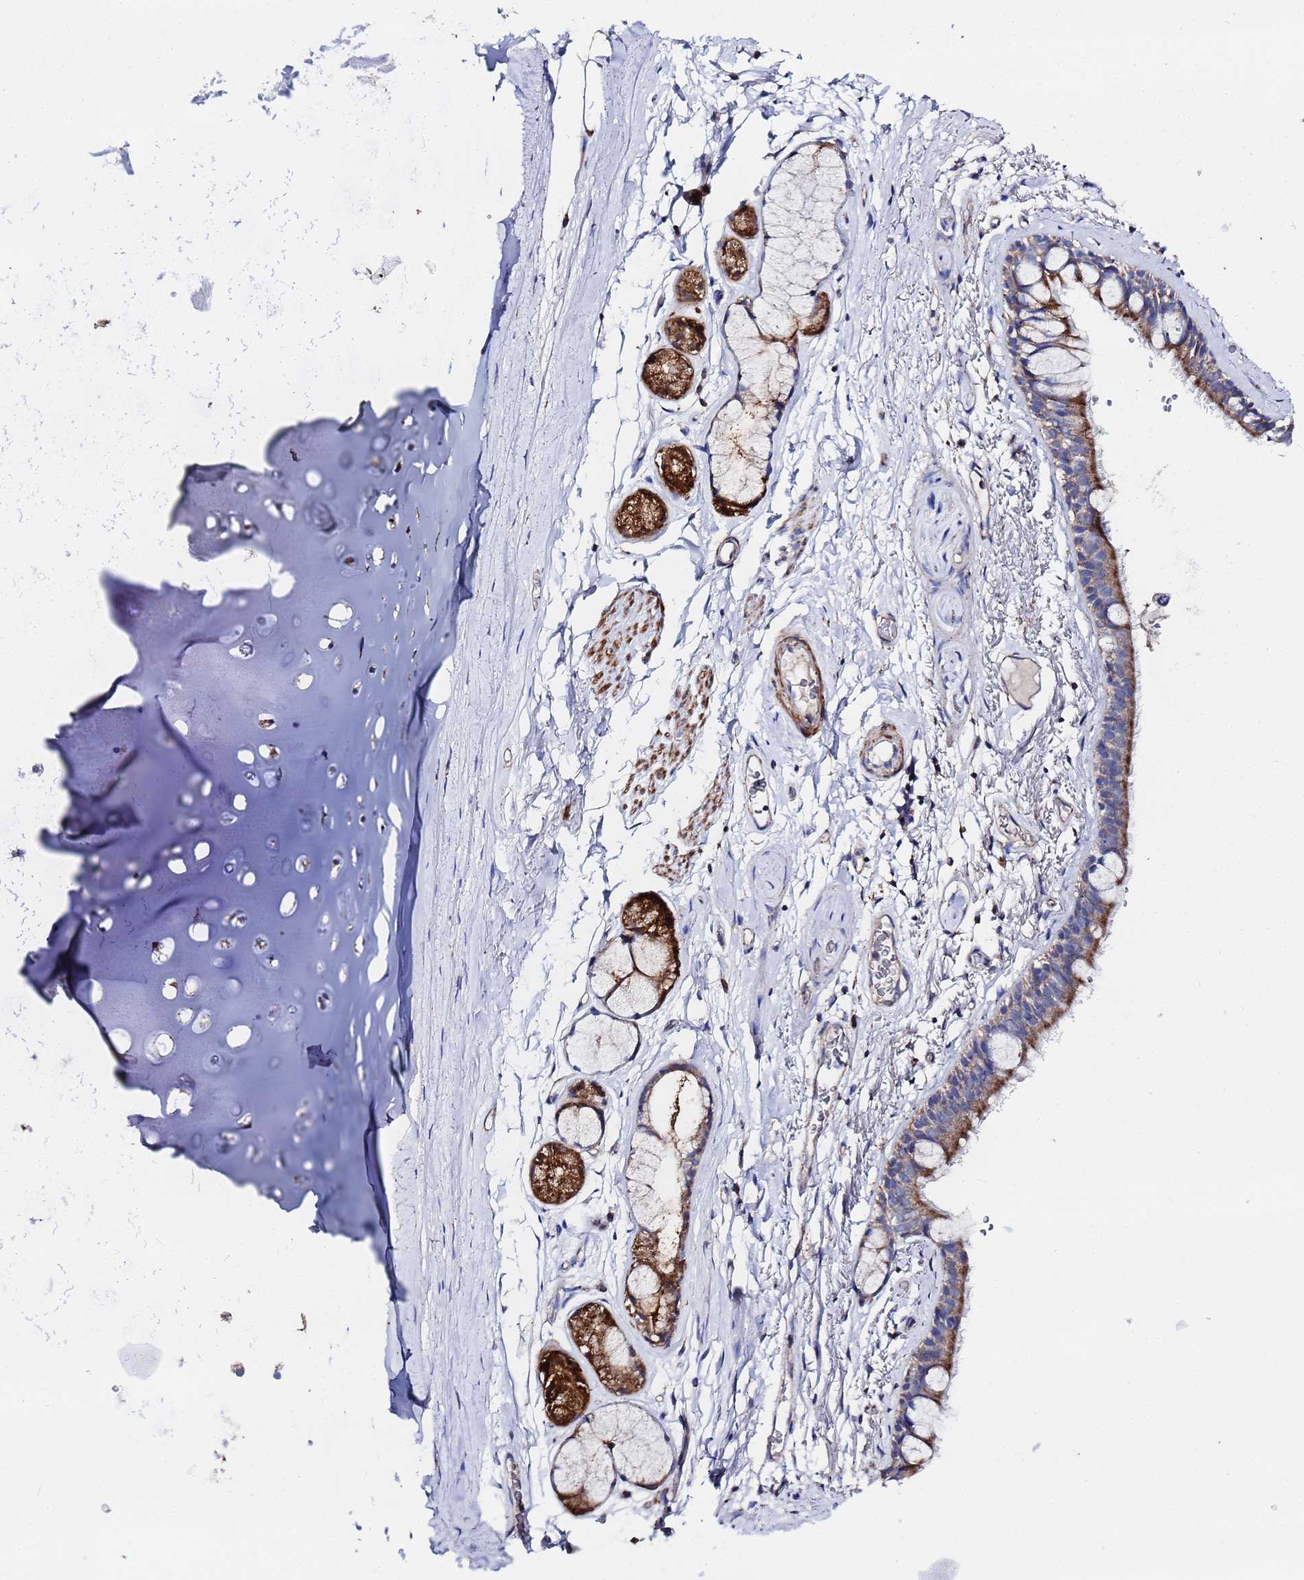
{"staining": {"intensity": "negative", "quantity": "none", "location": "none"}, "tissue": "adipose tissue", "cell_type": "Adipocytes", "image_type": "normal", "snomed": [{"axis": "morphology", "description": "Normal tissue, NOS"}, {"axis": "topography", "description": "Lymph node"}, {"axis": "topography", "description": "Bronchus"}], "caption": "High power microscopy photomicrograph of an IHC photomicrograph of normal adipose tissue, revealing no significant expression in adipocytes.", "gene": "FAHD2A", "patient": {"sex": "male", "age": 63}}